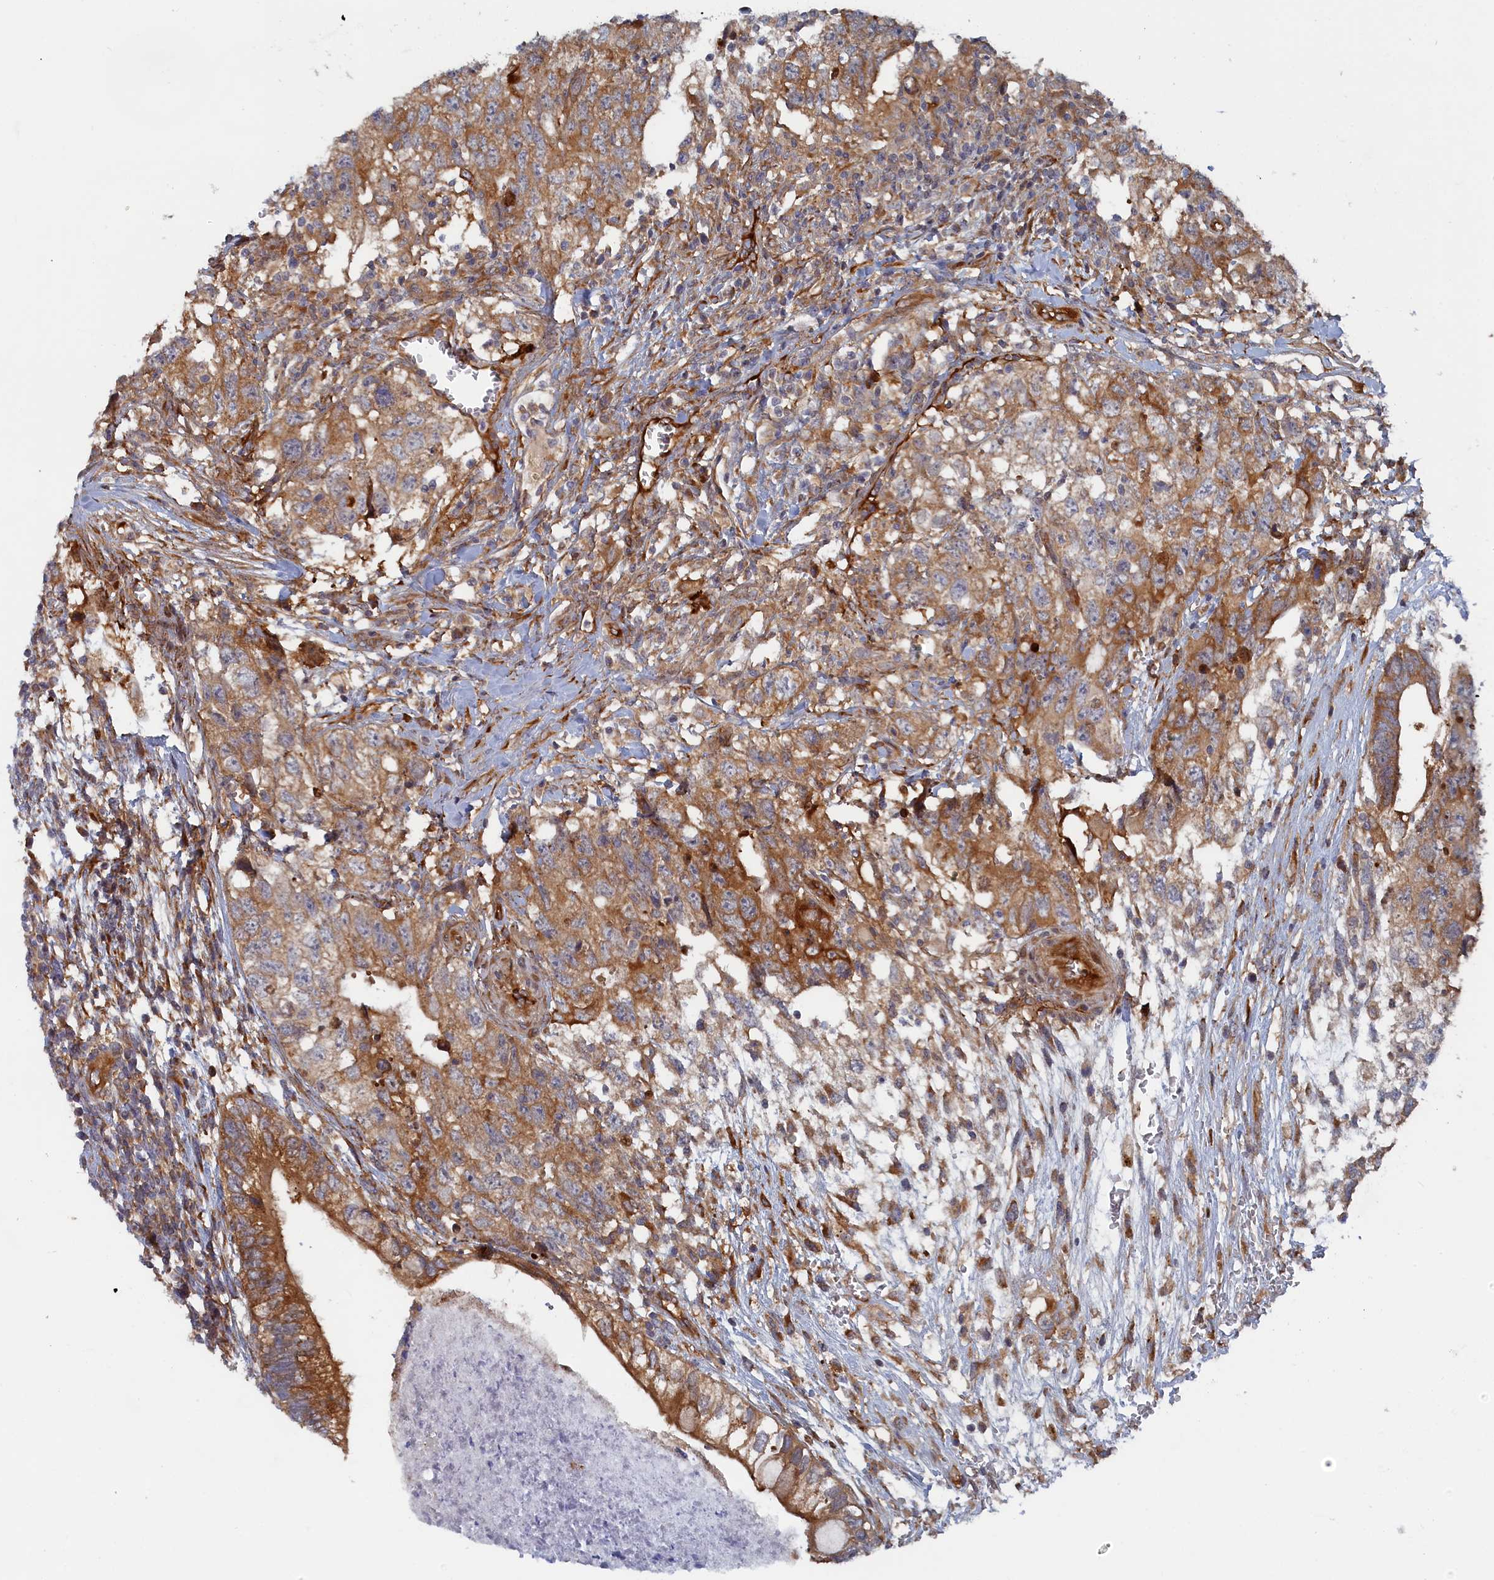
{"staining": {"intensity": "moderate", "quantity": ">75%", "location": "cytoplasmic/membranous"}, "tissue": "testis cancer", "cell_type": "Tumor cells", "image_type": "cancer", "snomed": [{"axis": "morphology", "description": "Seminoma, NOS"}, {"axis": "morphology", "description": "Carcinoma, Embryonal, NOS"}, {"axis": "topography", "description": "Testis"}], "caption": "About >75% of tumor cells in human seminoma (testis) display moderate cytoplasmic/membranous protein expression as visualized by brown immunohistochemical staining.", "gene": "TMEM196", "patient": {"sex": "male", "age": 29}}